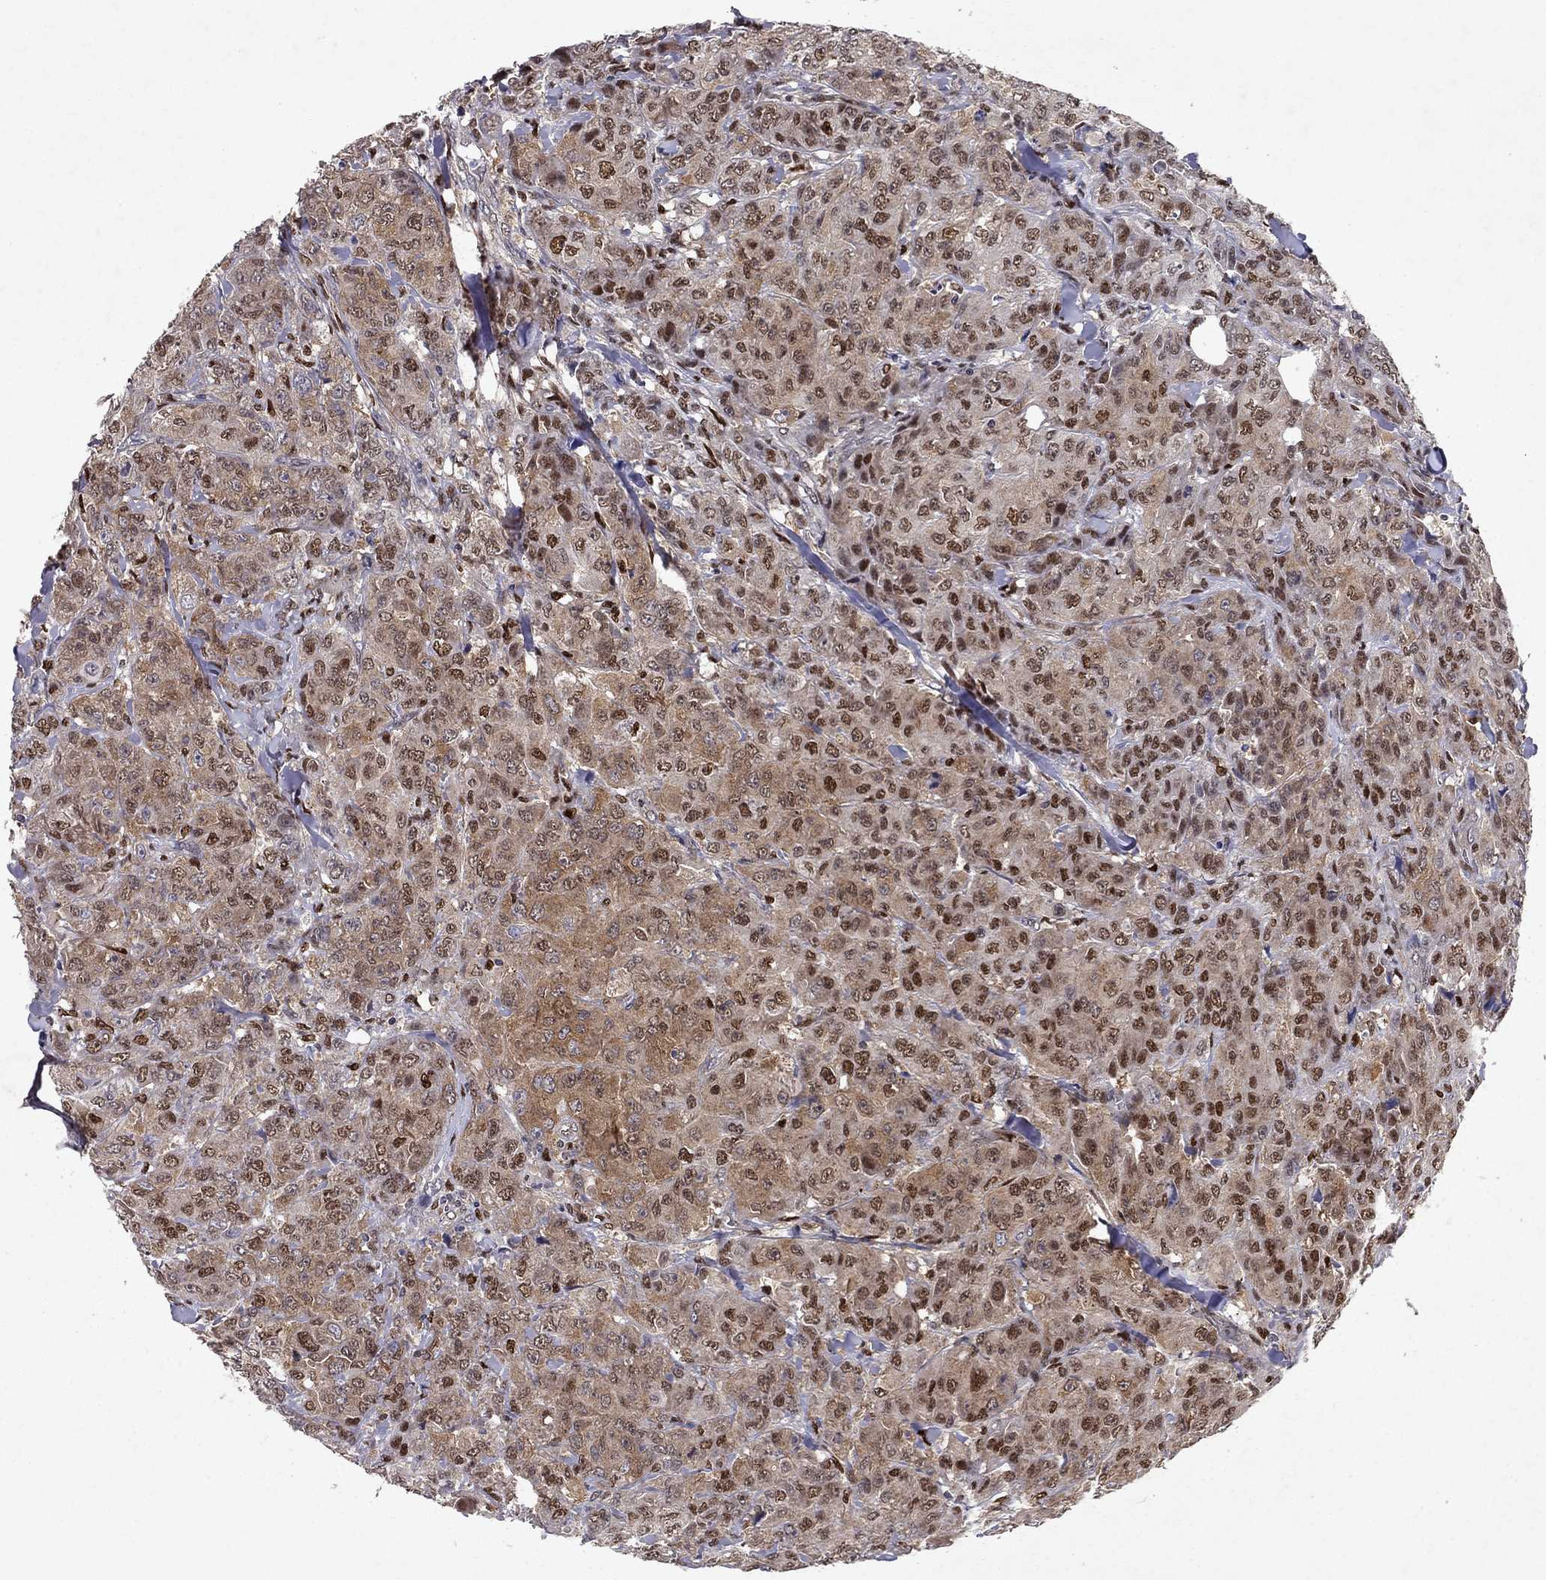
{"staining": {"intensity": "strong", "quantity": "25%-75%", "location": "nuclear"}, "tissue": "breast cancer", "cell_type": "Tumor cells", "image_type": "cancer", "snomed": [{"axis": "morphology", "description": "Duct carcinoma"}, {"axis": "topography", "description": "Breast"}], "caption": "Immunohistochemistry (IHC) photomicrograph of intraductal carcinoma (breast) stained for a protein (brown), which demonstrates high levels of strong nuclear positivity in approximately 25%-75% of tumor cells.", "gene": "CRTC1", "patient": {"sex": "female", "age": 43}}